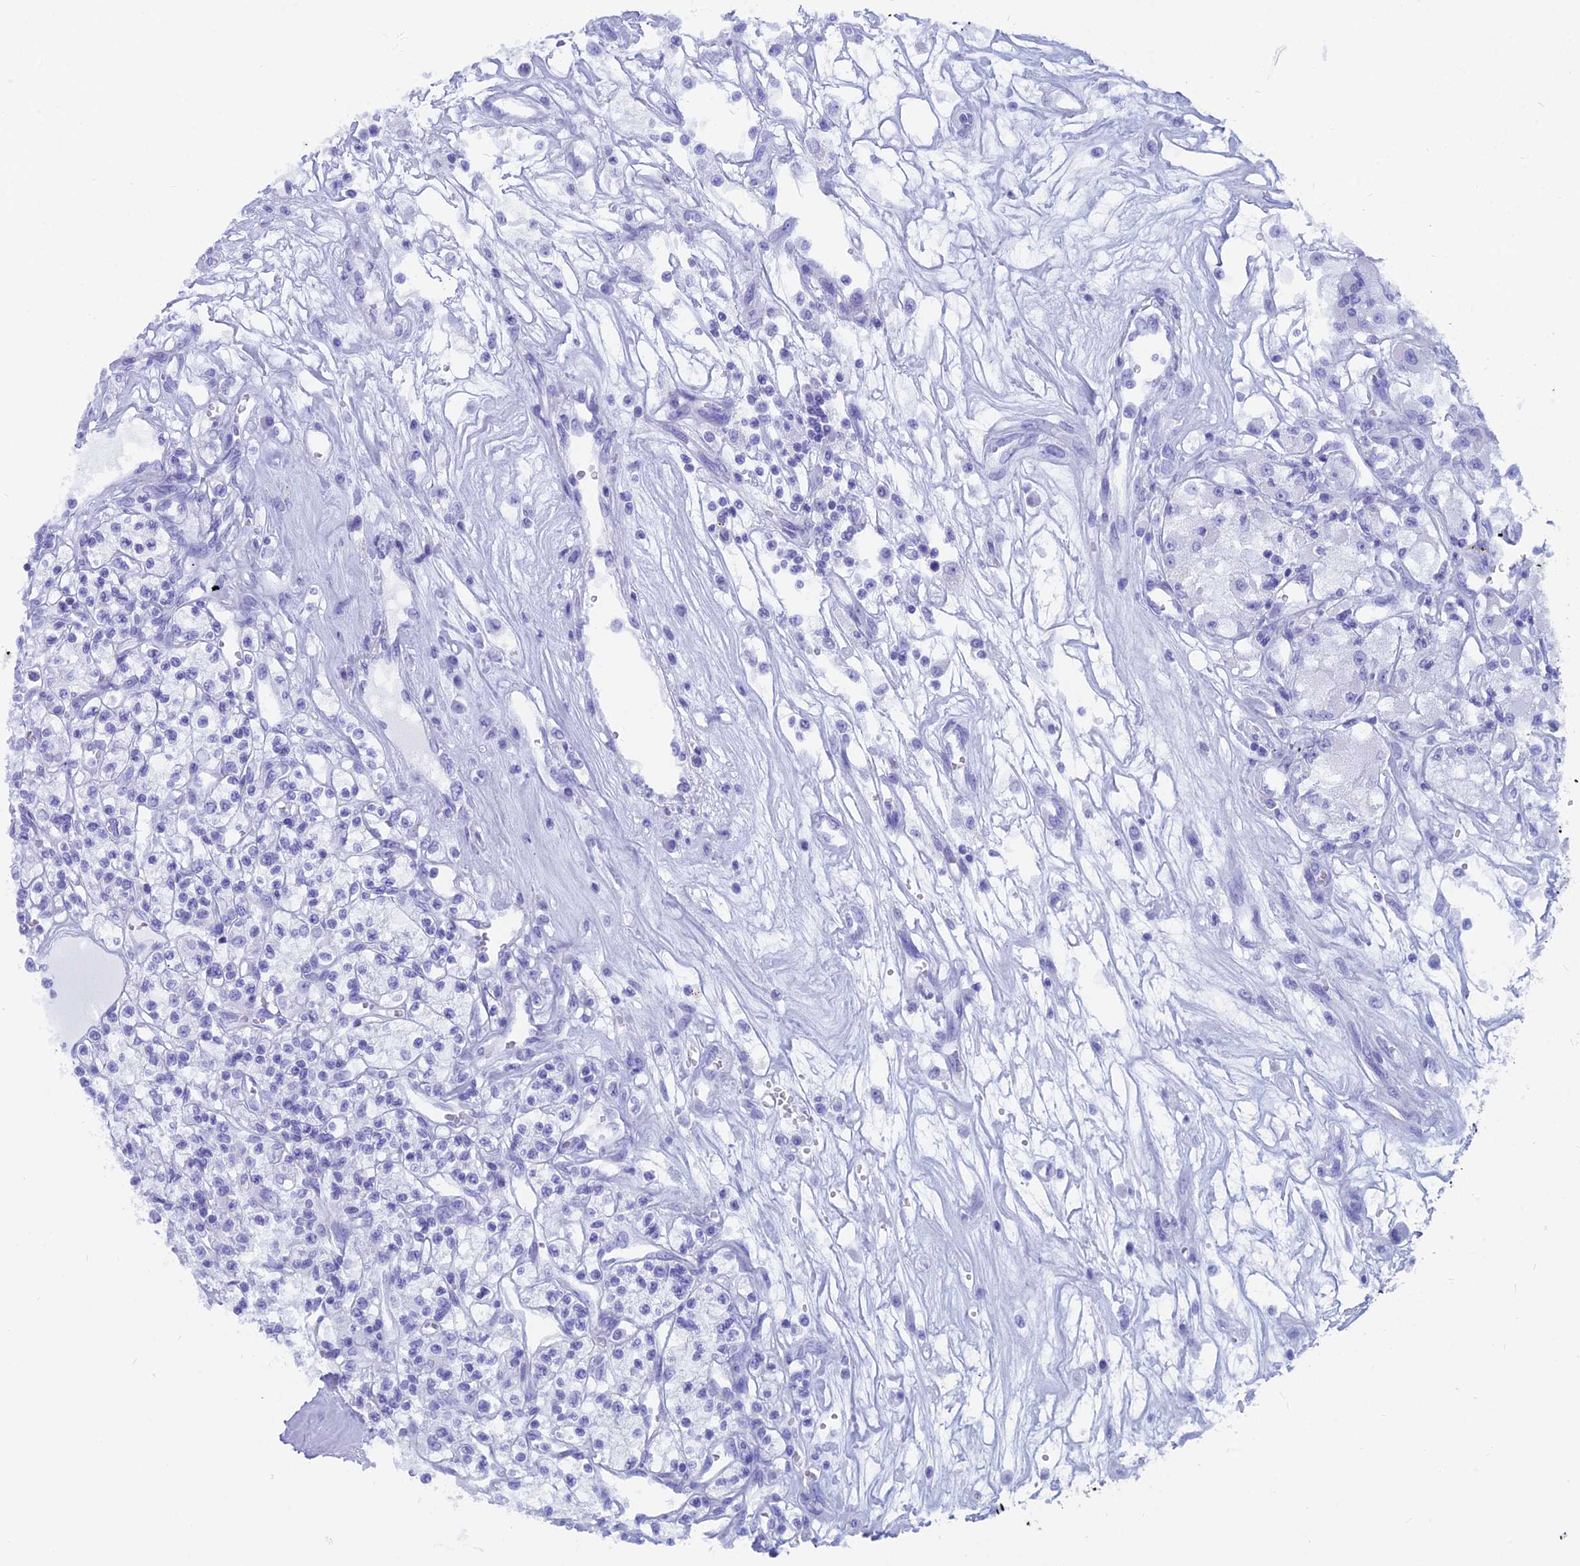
{"staining": {"intensity": "negative", "quantity": "none", "location": "none"}, "tissue": "renal cancer", "cell_type": "Tumor cells", "image_type": "cancer", "snomed": [{"axis": "morphology", "description": "Adenocarcinoma, NOS"}, {"axis": "topography", "description": "Kidney"}], "caption": "Immunohistochemistry of human renal adenocarcinoma displays no positivity in tumor cells.", "gene": "CAPS", "patient": {"sex": "female", "age": 59}}